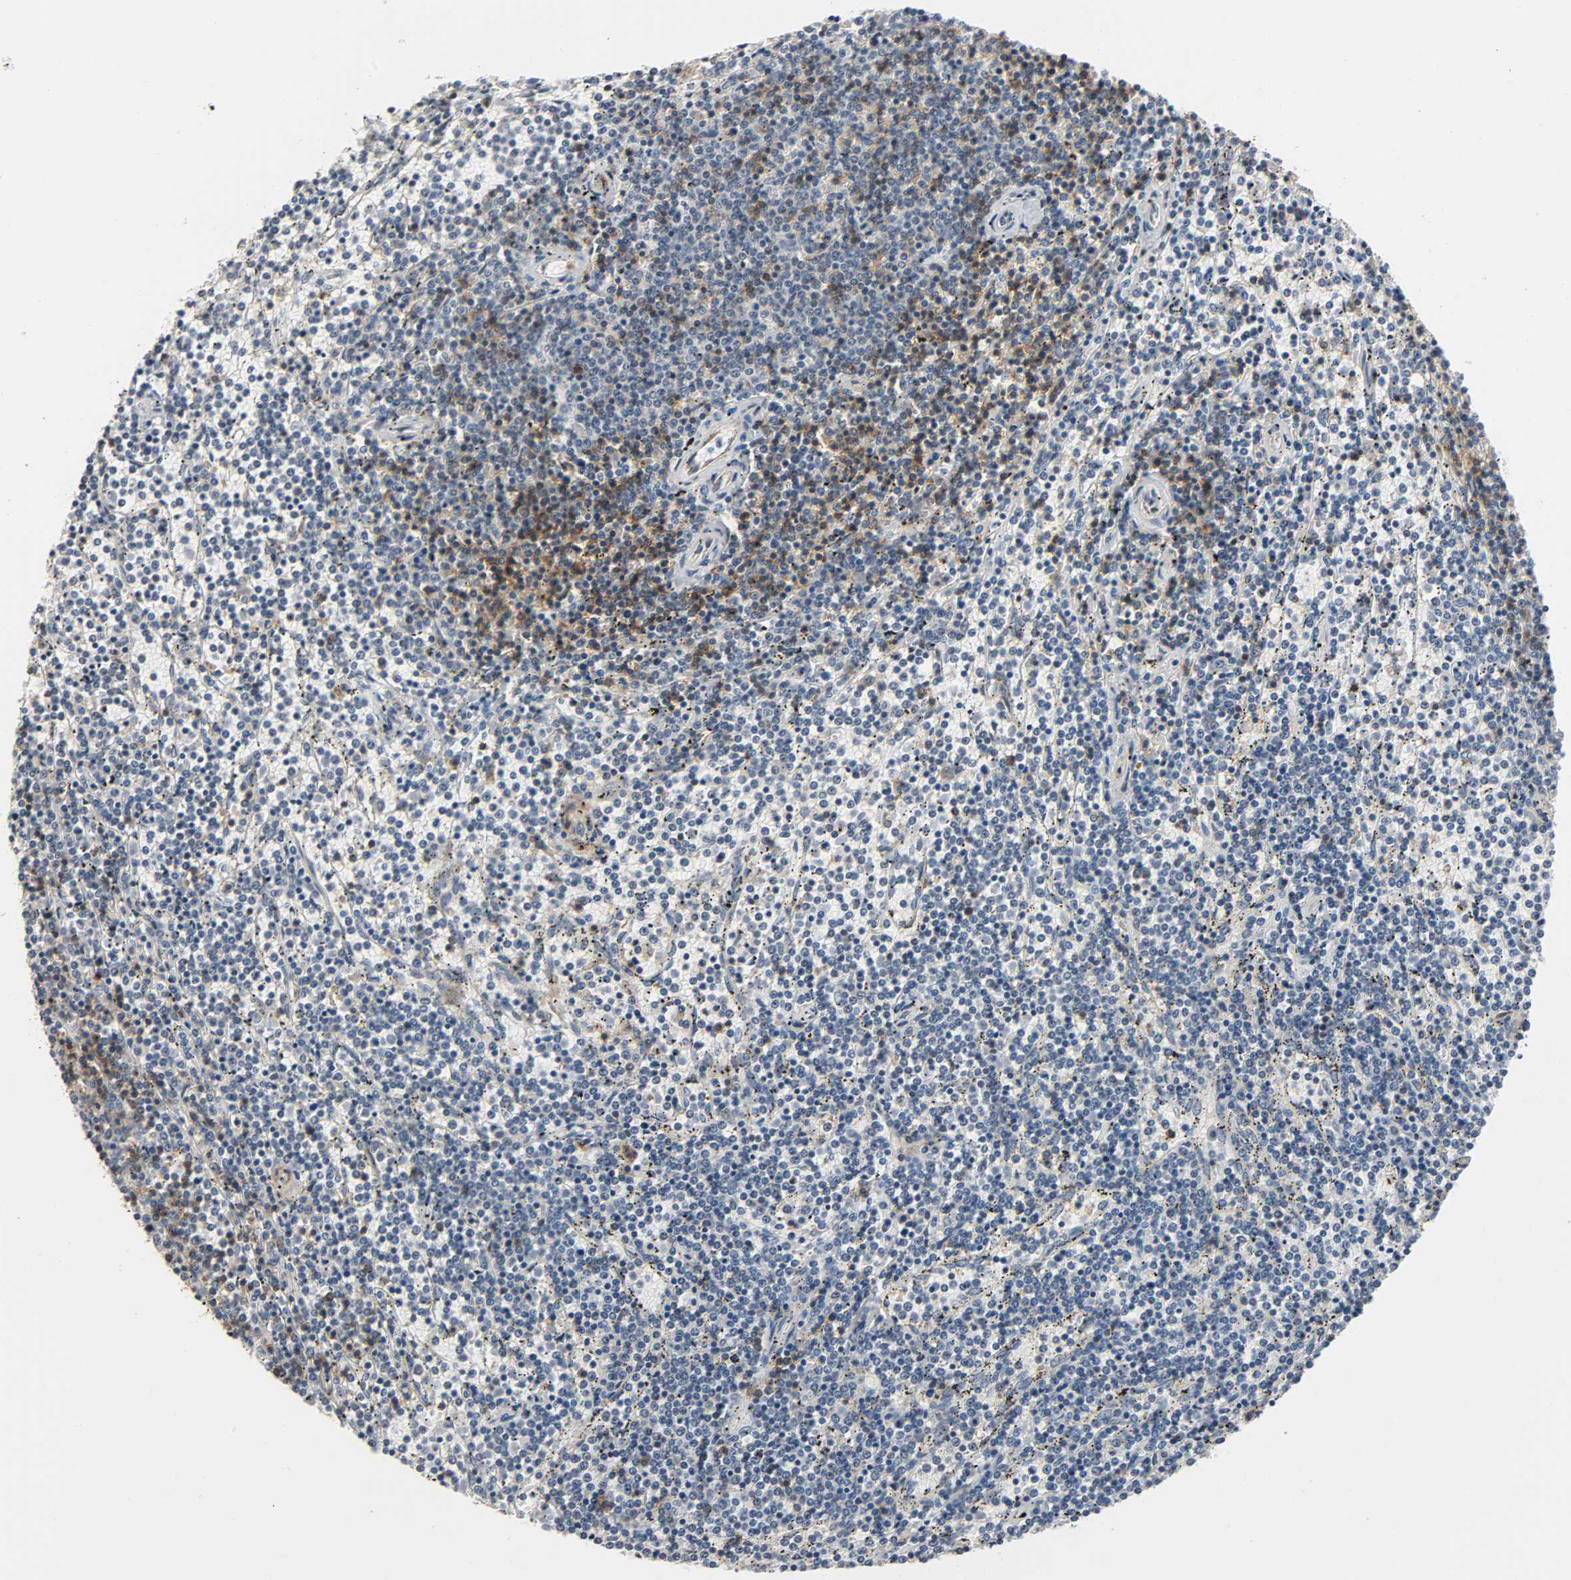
{"staining": {"intensity": "negative", "quantity": "none", "location": "none"}, "tissue": "lymphoma", "cell_type": "Tumor cells", "image_type": "cancer", "snomed": [{"axis": "morphology", "description": "Malignant lymphoma, non-Hodgkin's type, Low grade"}, {"axis": "topography", "description": "Spleen"}], "caption": "High power microscopy image of an IHC histopathology image of malignant lymphoma, non-Hodgkin's type (low-grade), revealing no significant staining in tumor cells.", "gene": "CD4", "patient": {"sex": "female", "age": 50}}